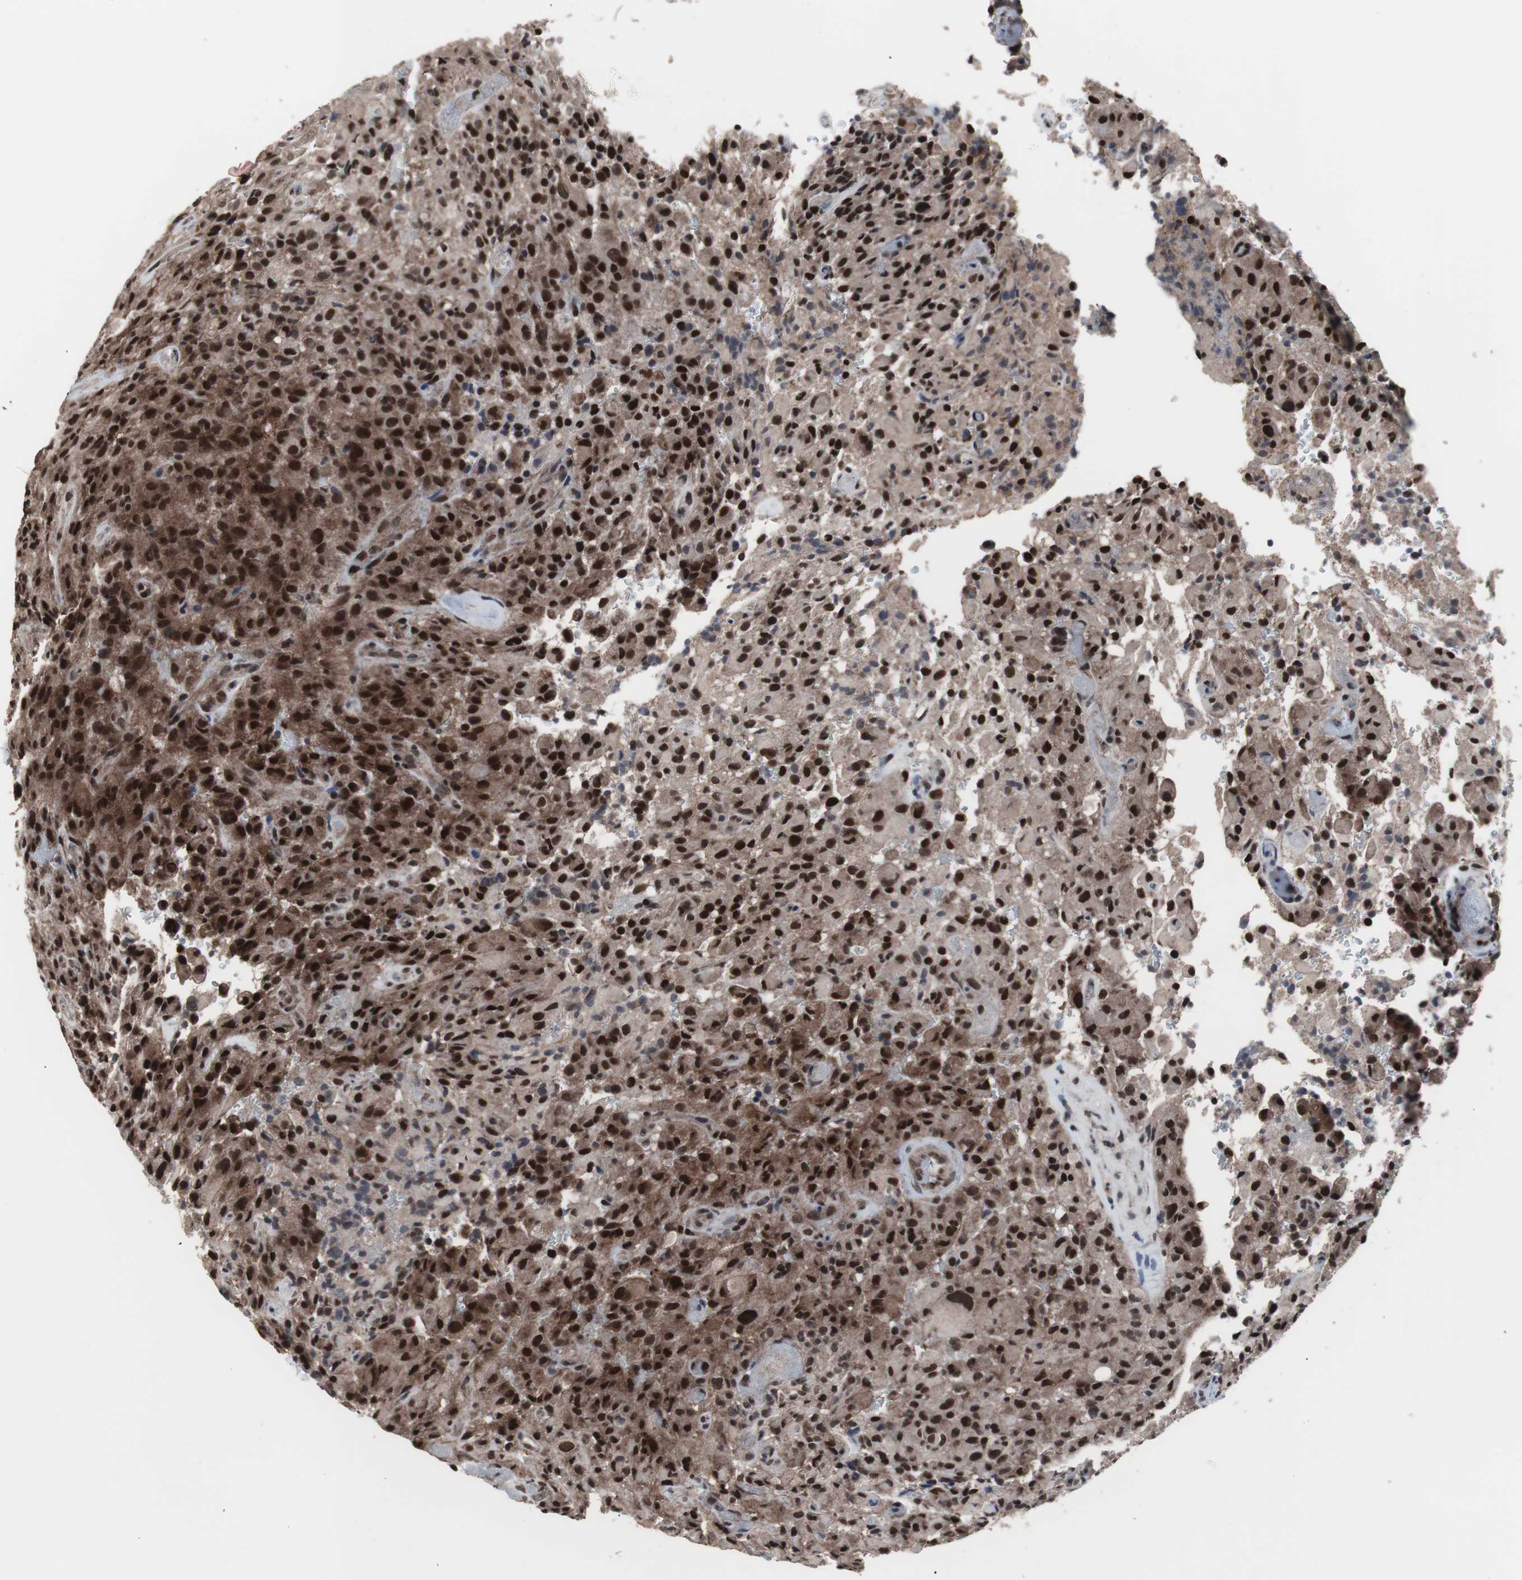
{"staining": {"intensity": "strong", "quantity": ">75%", "location": "cytoplasmic/membranous,nuclear"}, "tissue": "glioma", "cell_type": "Tumor cells", "image_type": "cancer", "snomed": [{"axis": "morphology", "description": "Glioma, malignant, High grade"}, {"axis": "topography", "description": "Brain"}], "caption": "The histopathology image demonstrates staining of glioma, revealing strong cytoplasmic/membranous and nuclear protein expression (brown color) within tumor cells. Nuclei are stained in blue.", "gene": "GTF2F2", "patient": {"sex": "male", "age": 71}}